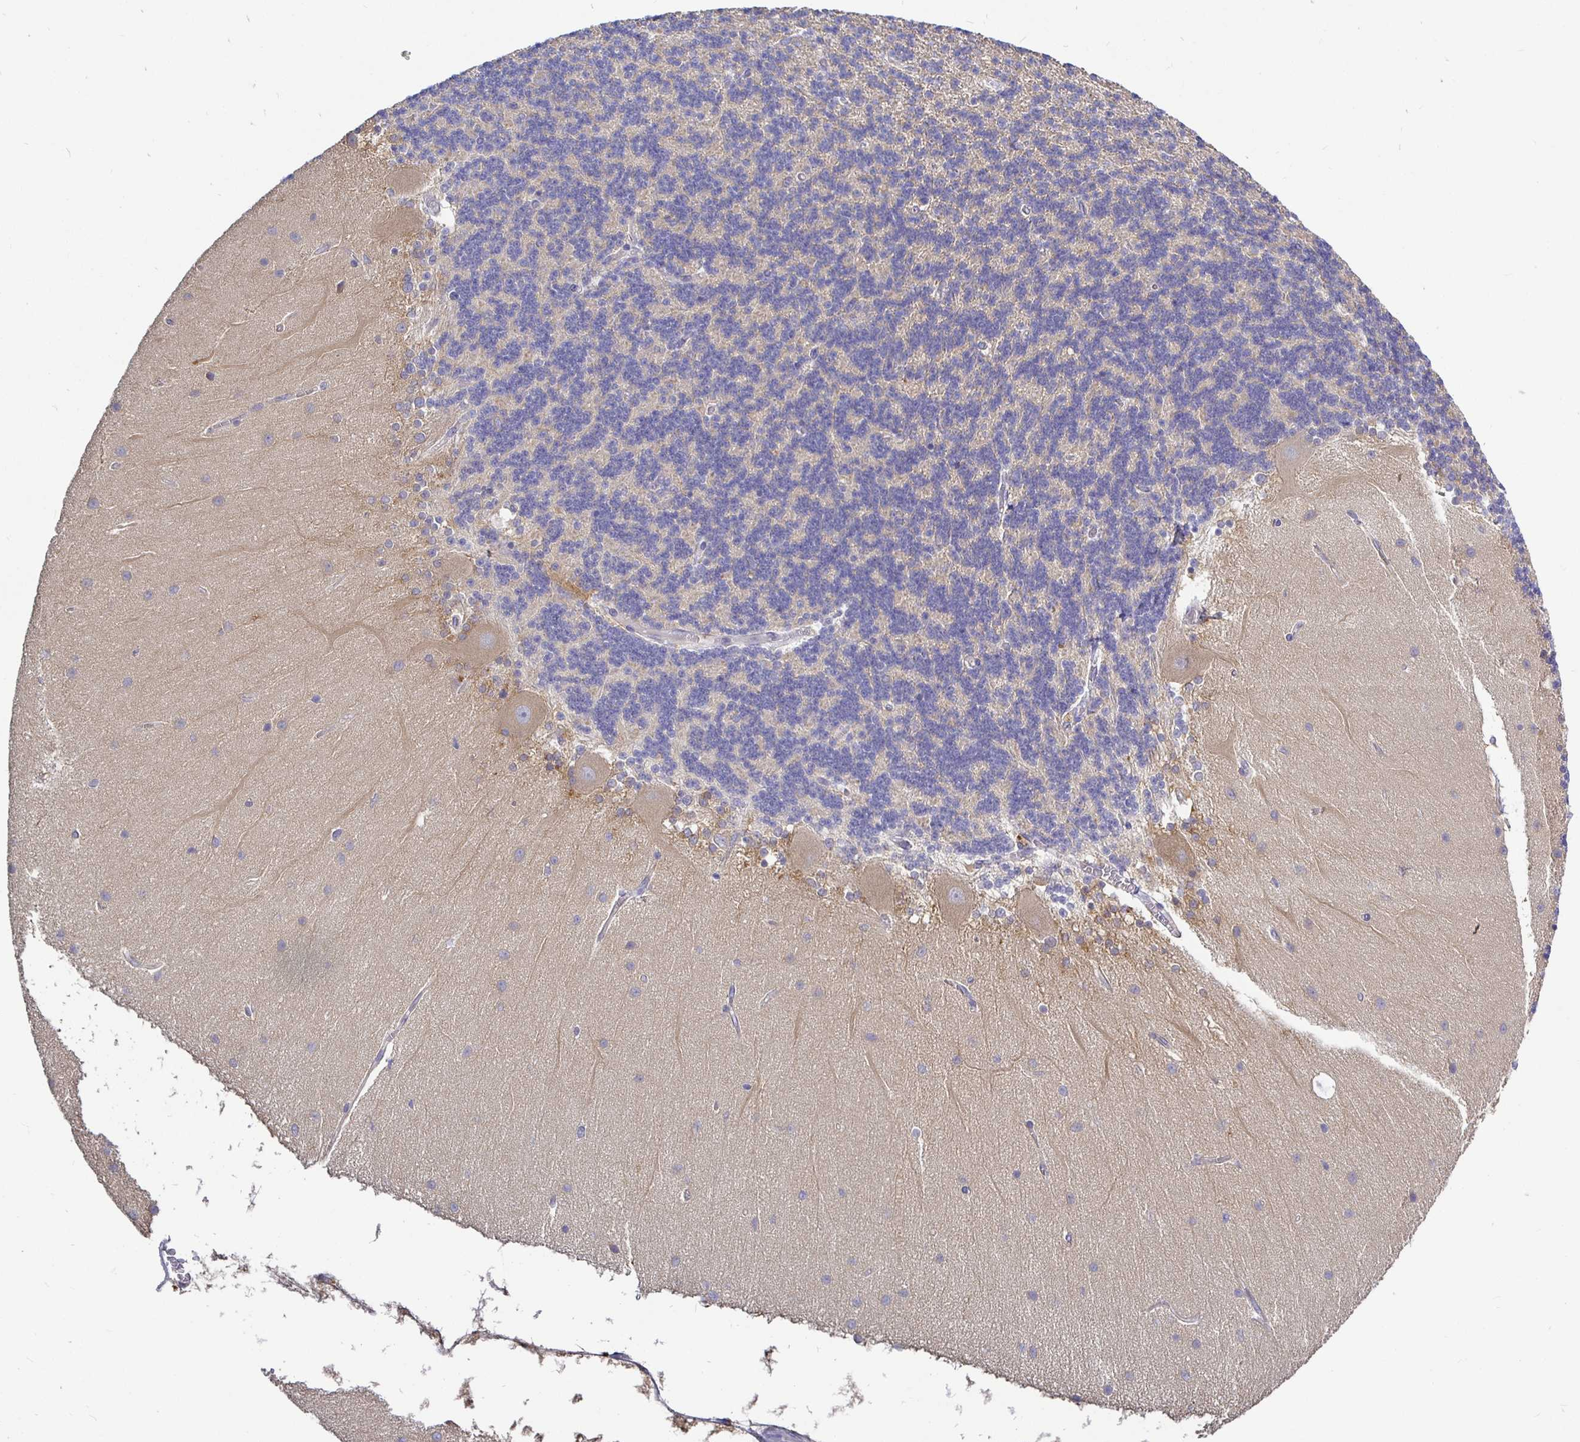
{"staining": {"intensity": "negative", "quantity": "none", "location": "none"}, "tissue": "cerebellum", "cell_type": "Cells in granular layer", "image_type": "normal", "snomed": [{"axis": "morphology", "description": "Normal tissue, NOS"}, {"axis": "topography", "description": "Cerebellum"}], "caption": "Cerebellum was stained to show a protein in brown. There is no significant staining in cells in granular layer. (Immunohistochemistry (ihc), brightfield microscopy, high magnification).", "gene": "KIF21A", "patient": {"sex": "female", "age": 54}}